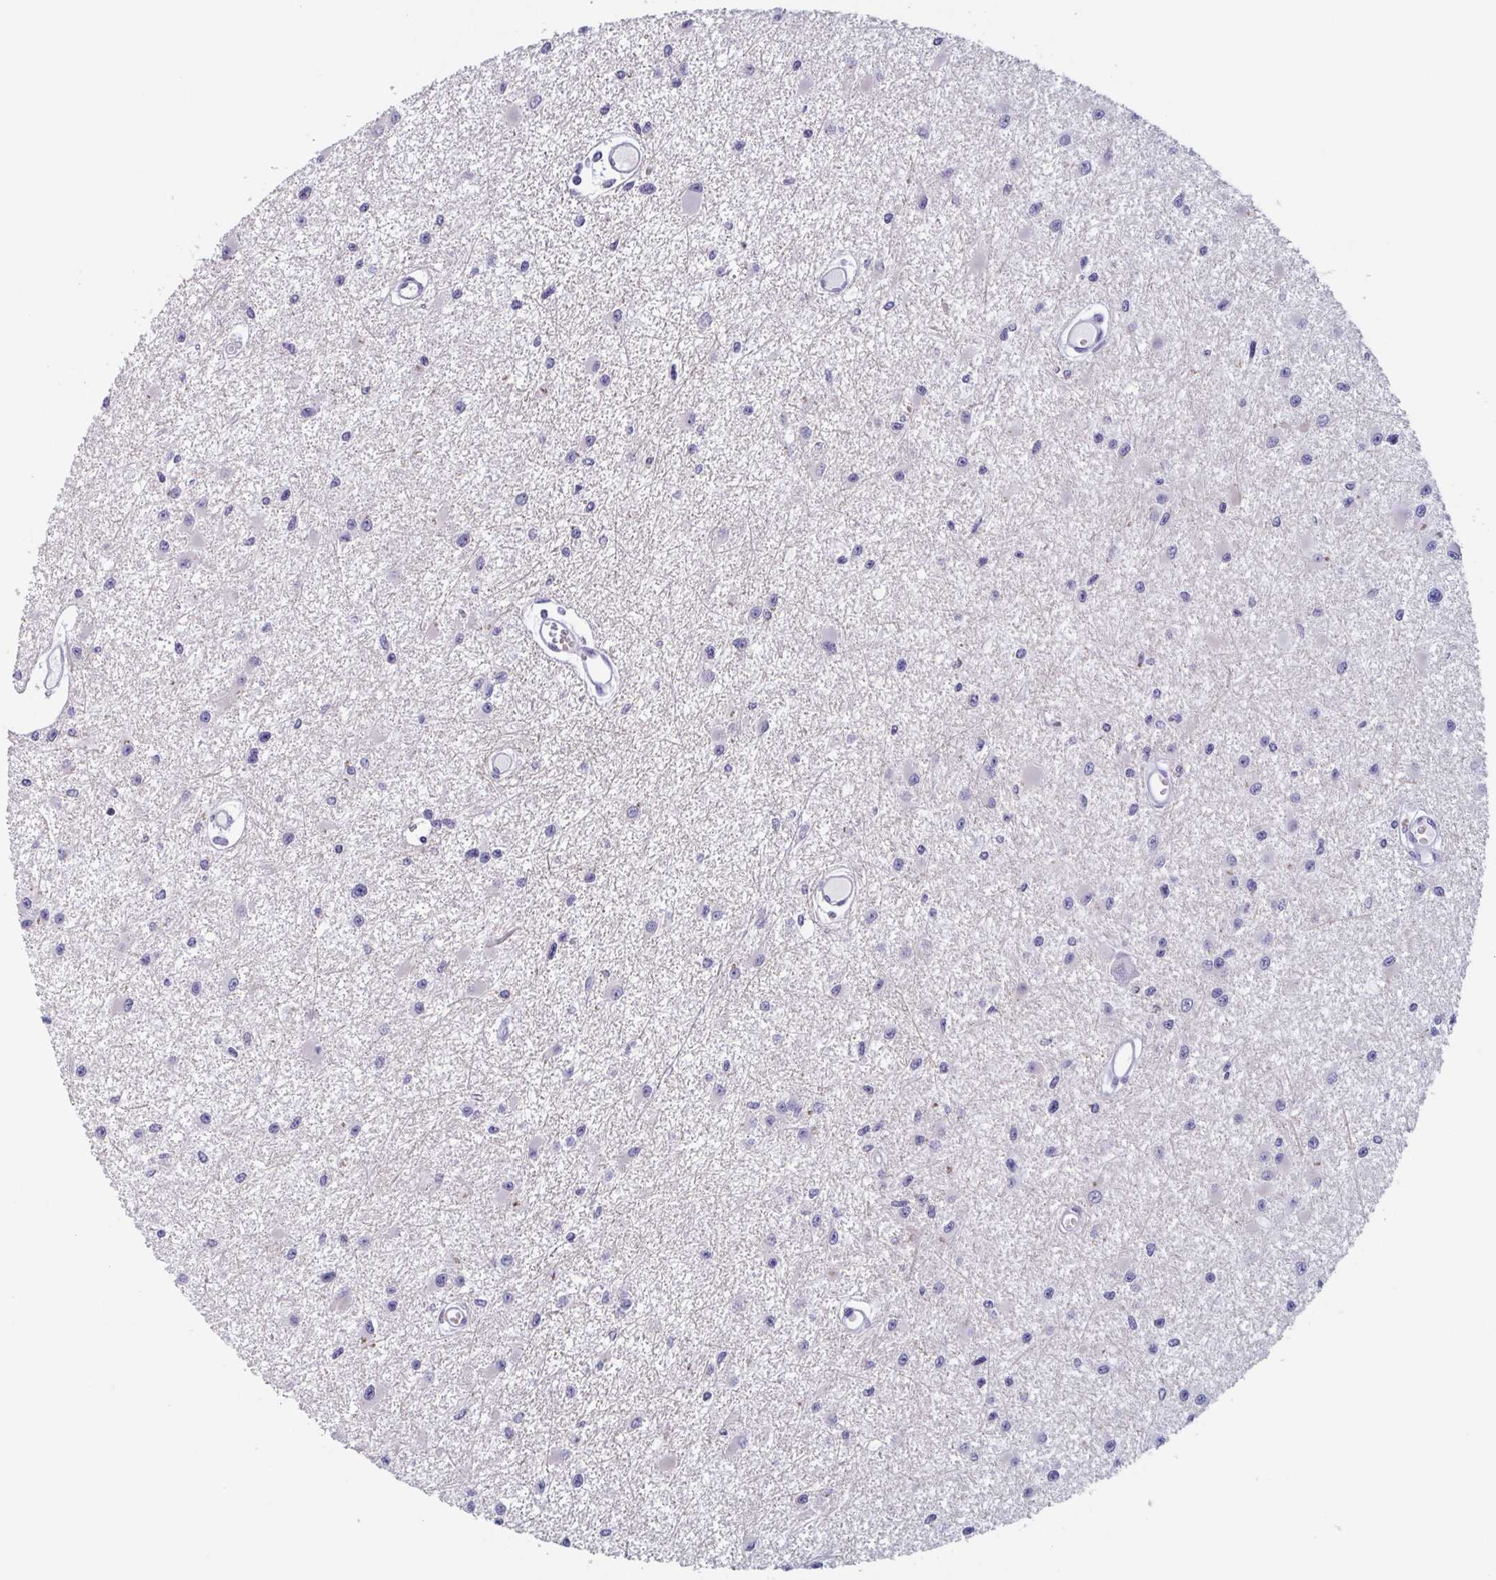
{"staining": {"intensity": "negative", "quantity": "none", "location": "none"}, "tissue": "glioma", "cell_type": "Tumor cells", "image_type": "cancer", "snomed": [{"axis": "morphology", "description": "Glioma, malignant, High grade"}, {"axis": "topography", "description": "Brain"}], "caption": "Immunohistochemistry image of neoplastic tissue: human malignant glioma (high-grade) stained with DAB demonstrates no significant protein staining in tumor cells.", "gene": "BPI", "patient": {"sex": "male", "age": 54}}